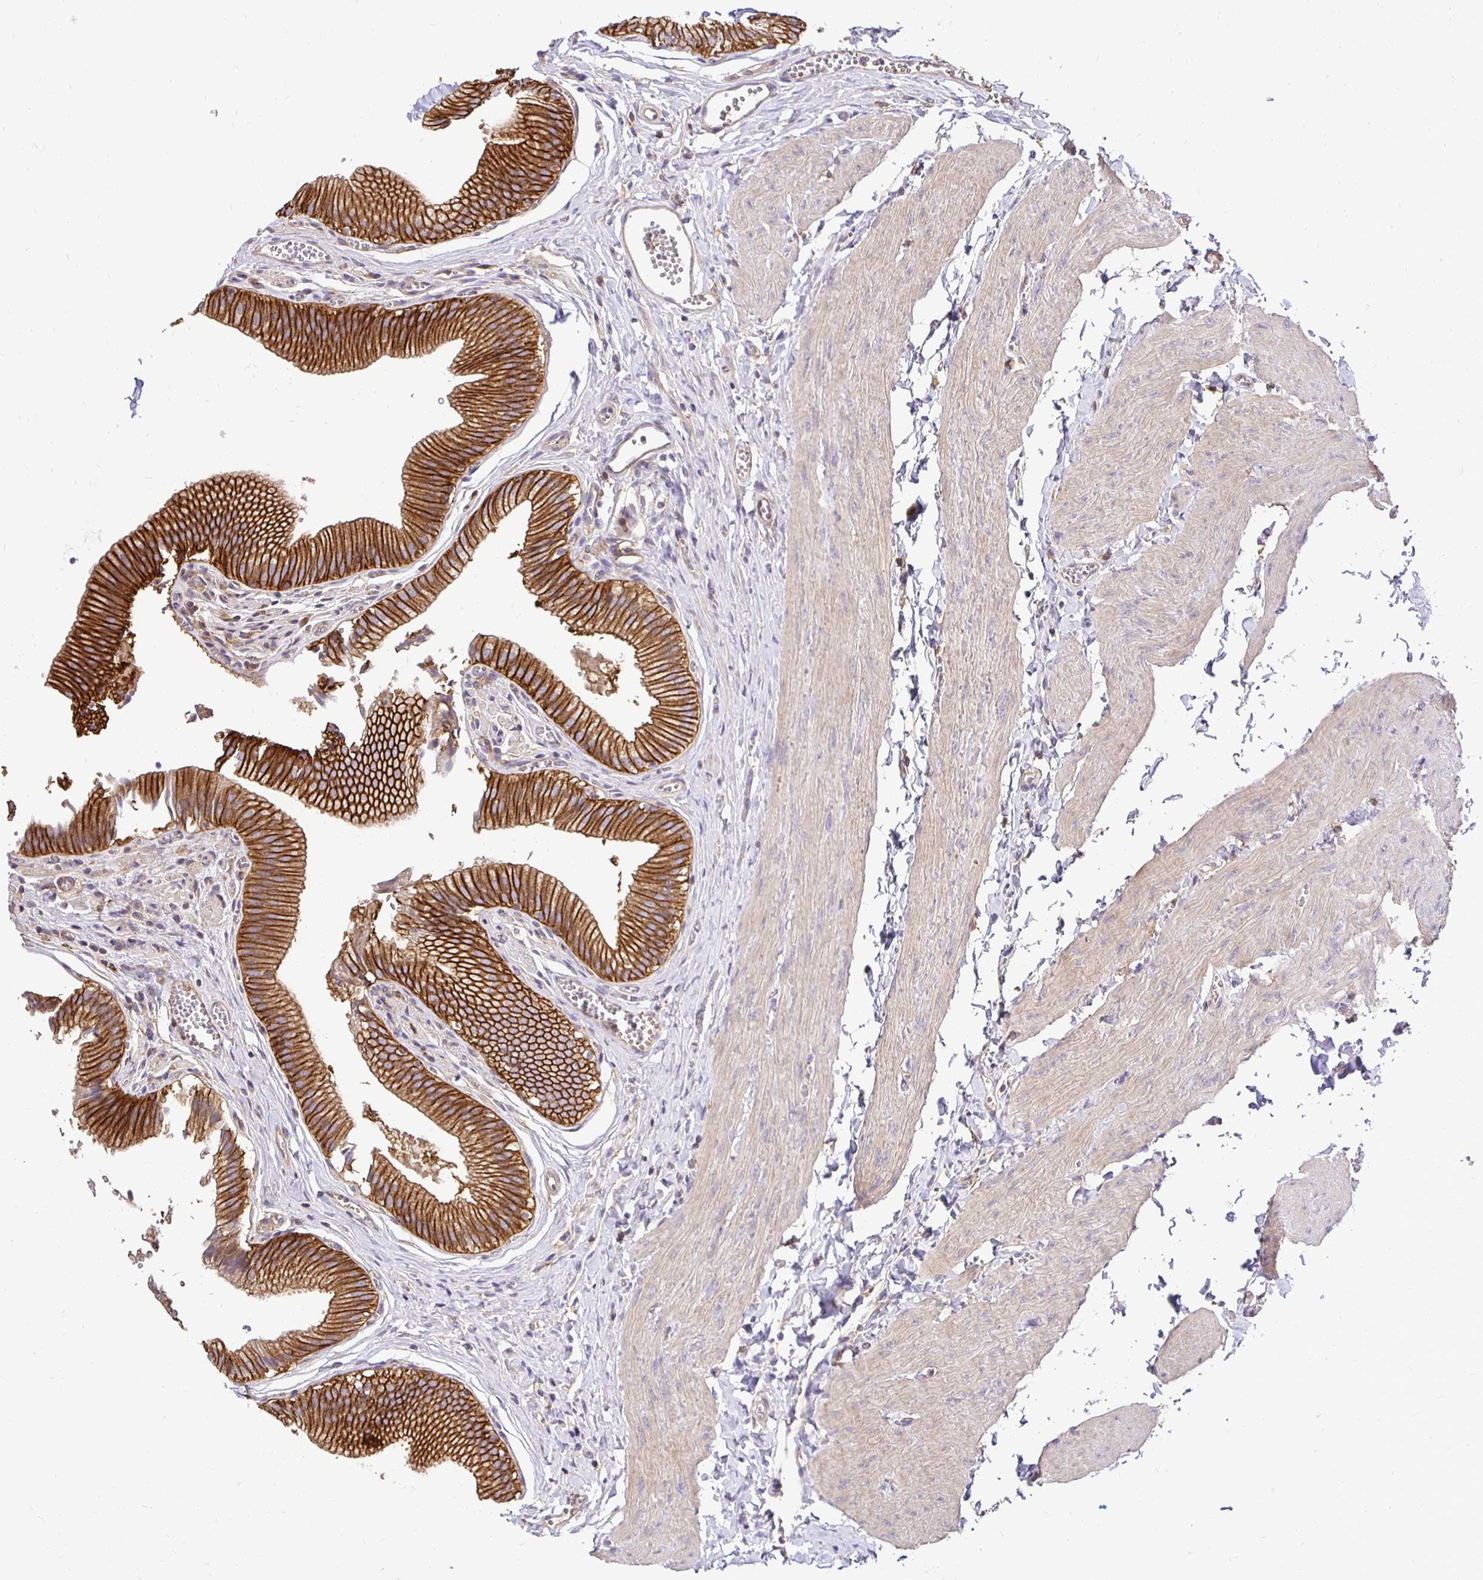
{"staining": {"intensity": "strong", "quantity": ">75%", "location": "cytoplasmic/membranous"}, "tissue": "gallbladder", "cell_type": "Glandular cells", "image_type": "normal", "snomed": [{"axis": "morphology", "description": "Normal tissue, NOS"}, {"axis": "topography", "description": "Gallbladder"}, {"axis": "topography", "description": "Peripheral nerve tissue"}], "caption": "Protein analysis of unremarkable gallbladder displays strong cytoplasmic/membranous staining in about >75% of glandular cells. (Brightfield microscopy of DAB IHC at high magnification).", "gene": "SLC9A1", "patient": {"sex": "male", "age": 17}}